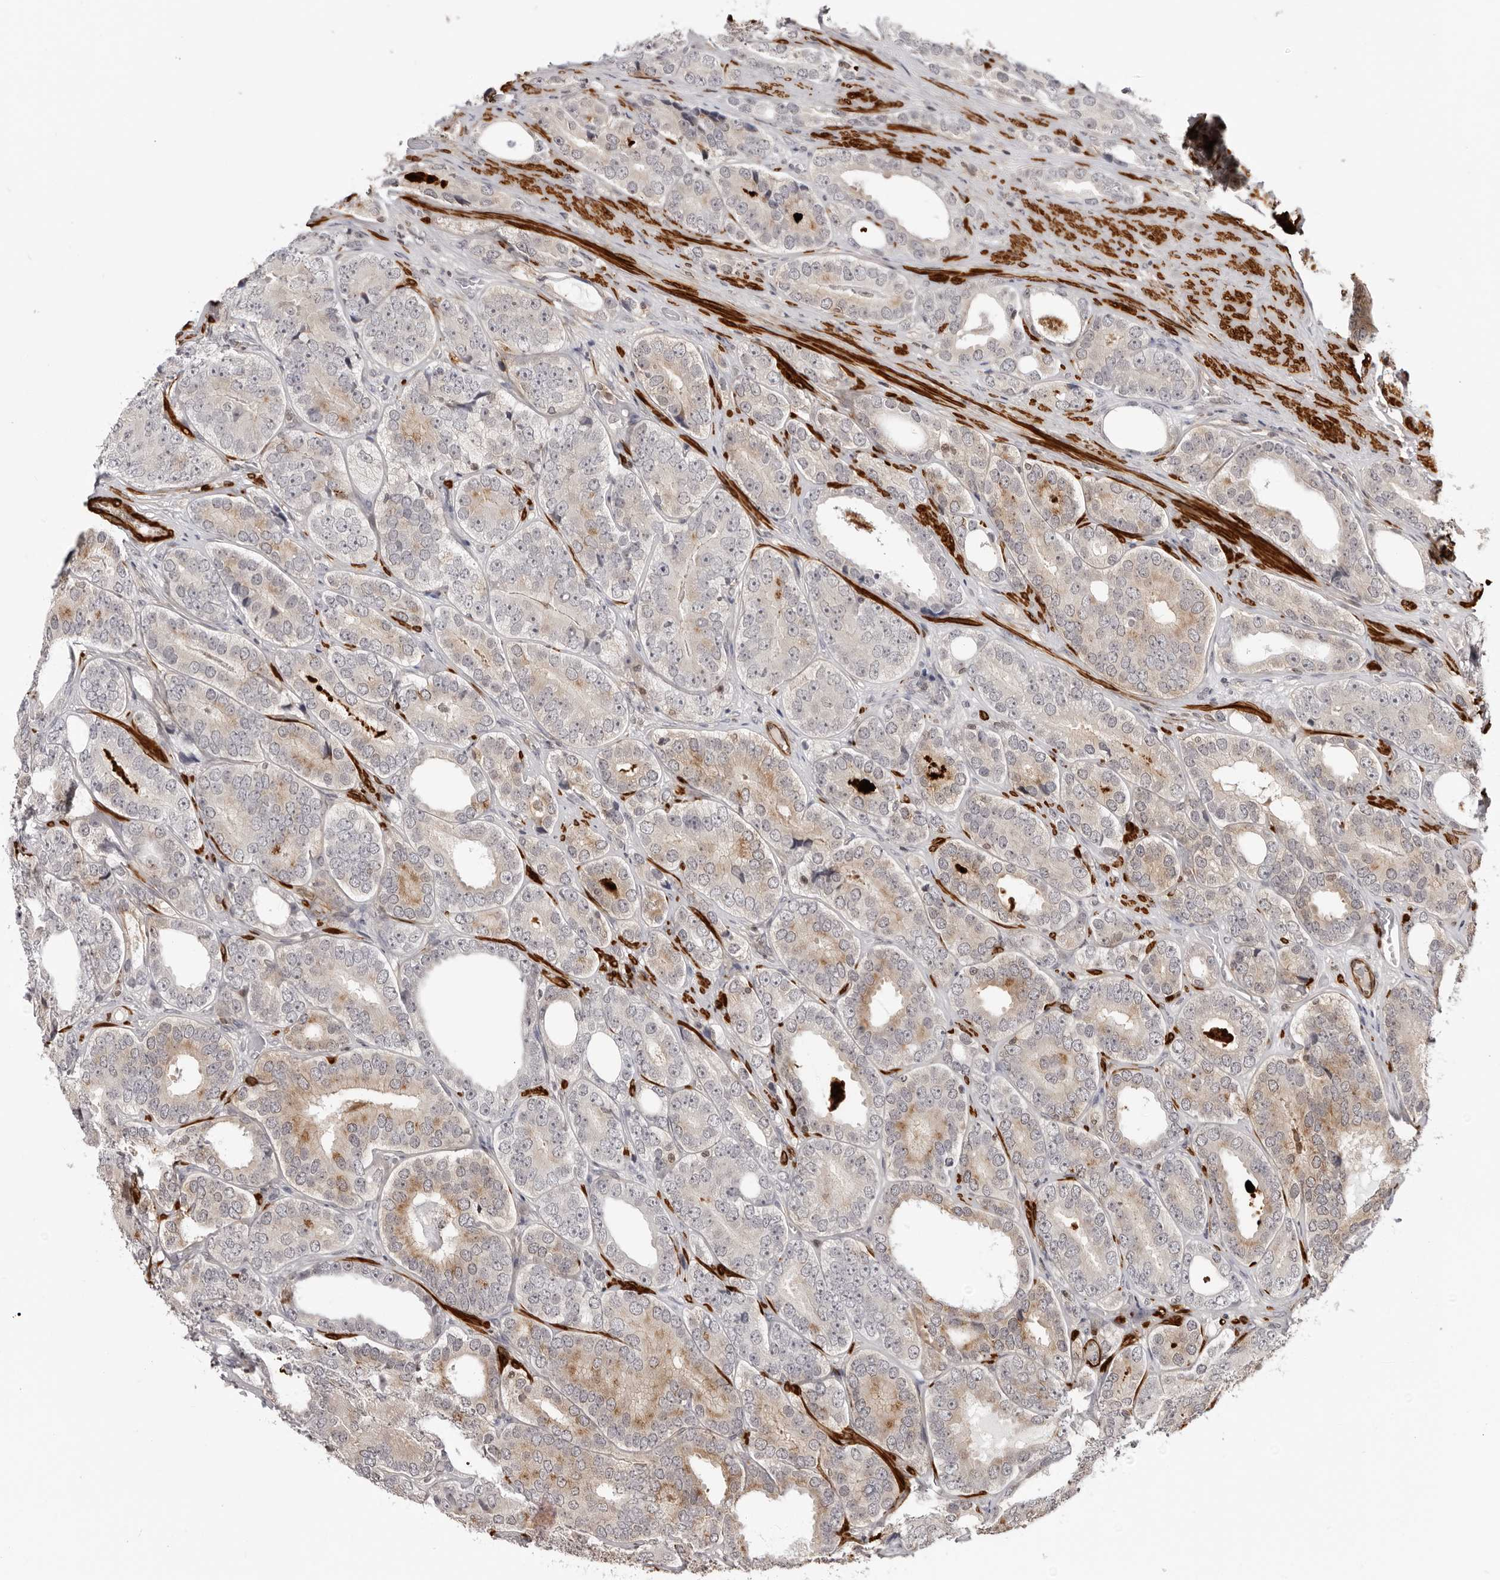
{"staining": {"intensity": "weak", "quantity": "25%-75%", "location": "cytoplasmic/membranous"}, "tissue": "prostate cancer", "cell_type": "Tumor cells", "image_type": "cancer", "snomed": [{"axis": "morphology", "description": "Adenocarcinoma, High grade"}, {"axis": "topography", "description": "Prostate"}], "caption": "Weak cytoplasmic/membranous staining for a protein is present in about 25%-75% of tumor cells of prostate cancer (high-grade adenocarcinoma) using immunohistochemistry (IHC).", "gene": "UNK", "patient": {"sex": "male", "age": 56}}